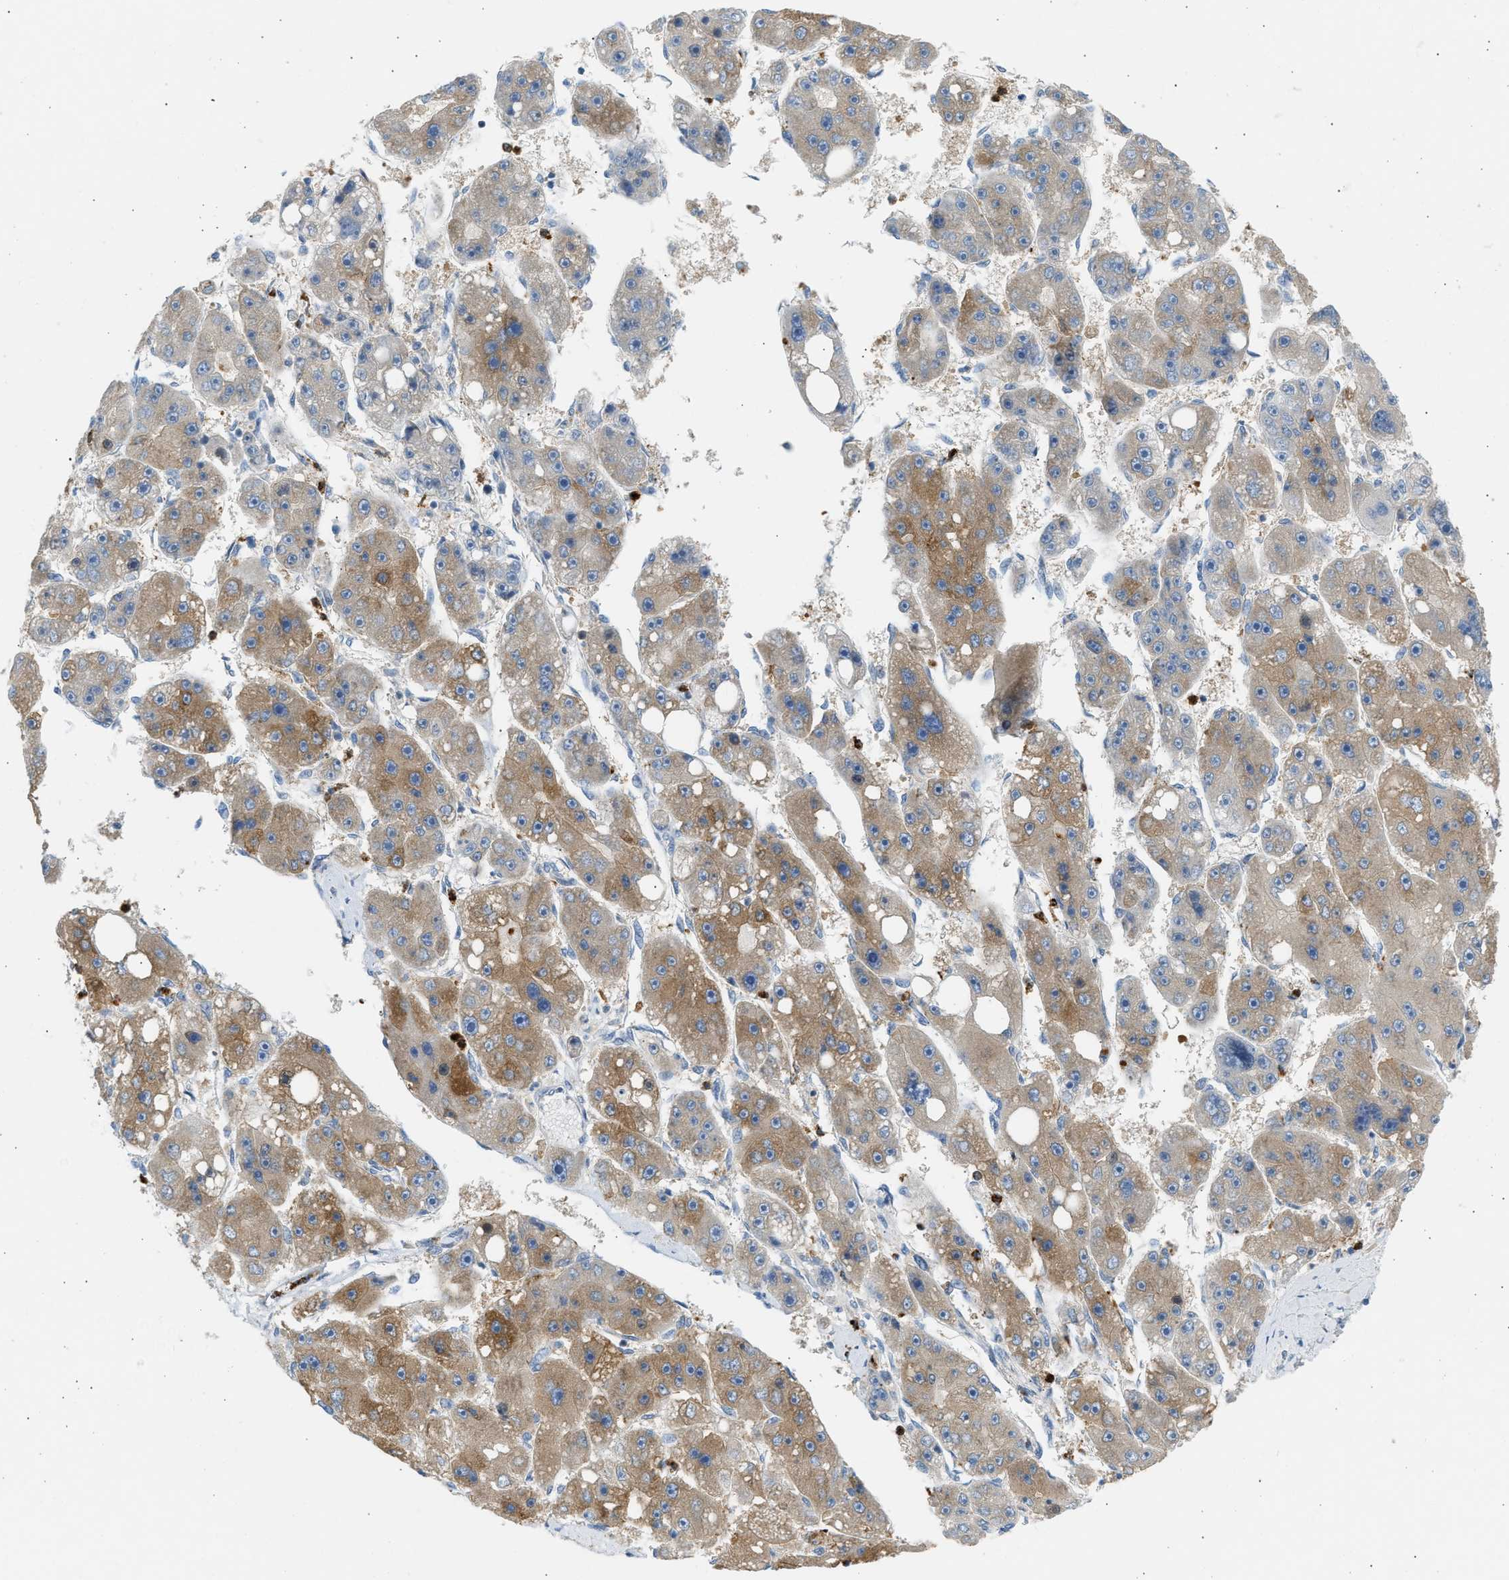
{"staining": {"intensity": "moderate", "quantity": ">75%", "location": "cytoplasmic/membranous"}, "tissue": "liver cancer", "cell_type": "Tumor cells", "image_type": "cancer", "snomed": [{"axis": "morphology", "description": "Carcinoma, Hepatocellular, NOS"}, {"axis": "topography", "description": "Liver"}], "caption": "Liver cancer stained with DAB immunohistochemistry shows medium levels of moderate cytoplasmic/membranous positivity in approximately >75% of tumor cells. (Stains: DAB (3,3'-diaminobenzidine) in brown, nuclei in blue, Microscopy: brightfield microscopy at high magnification).", "gene": "TRIM50", "patient": {"sex": "female", "age": 61}}